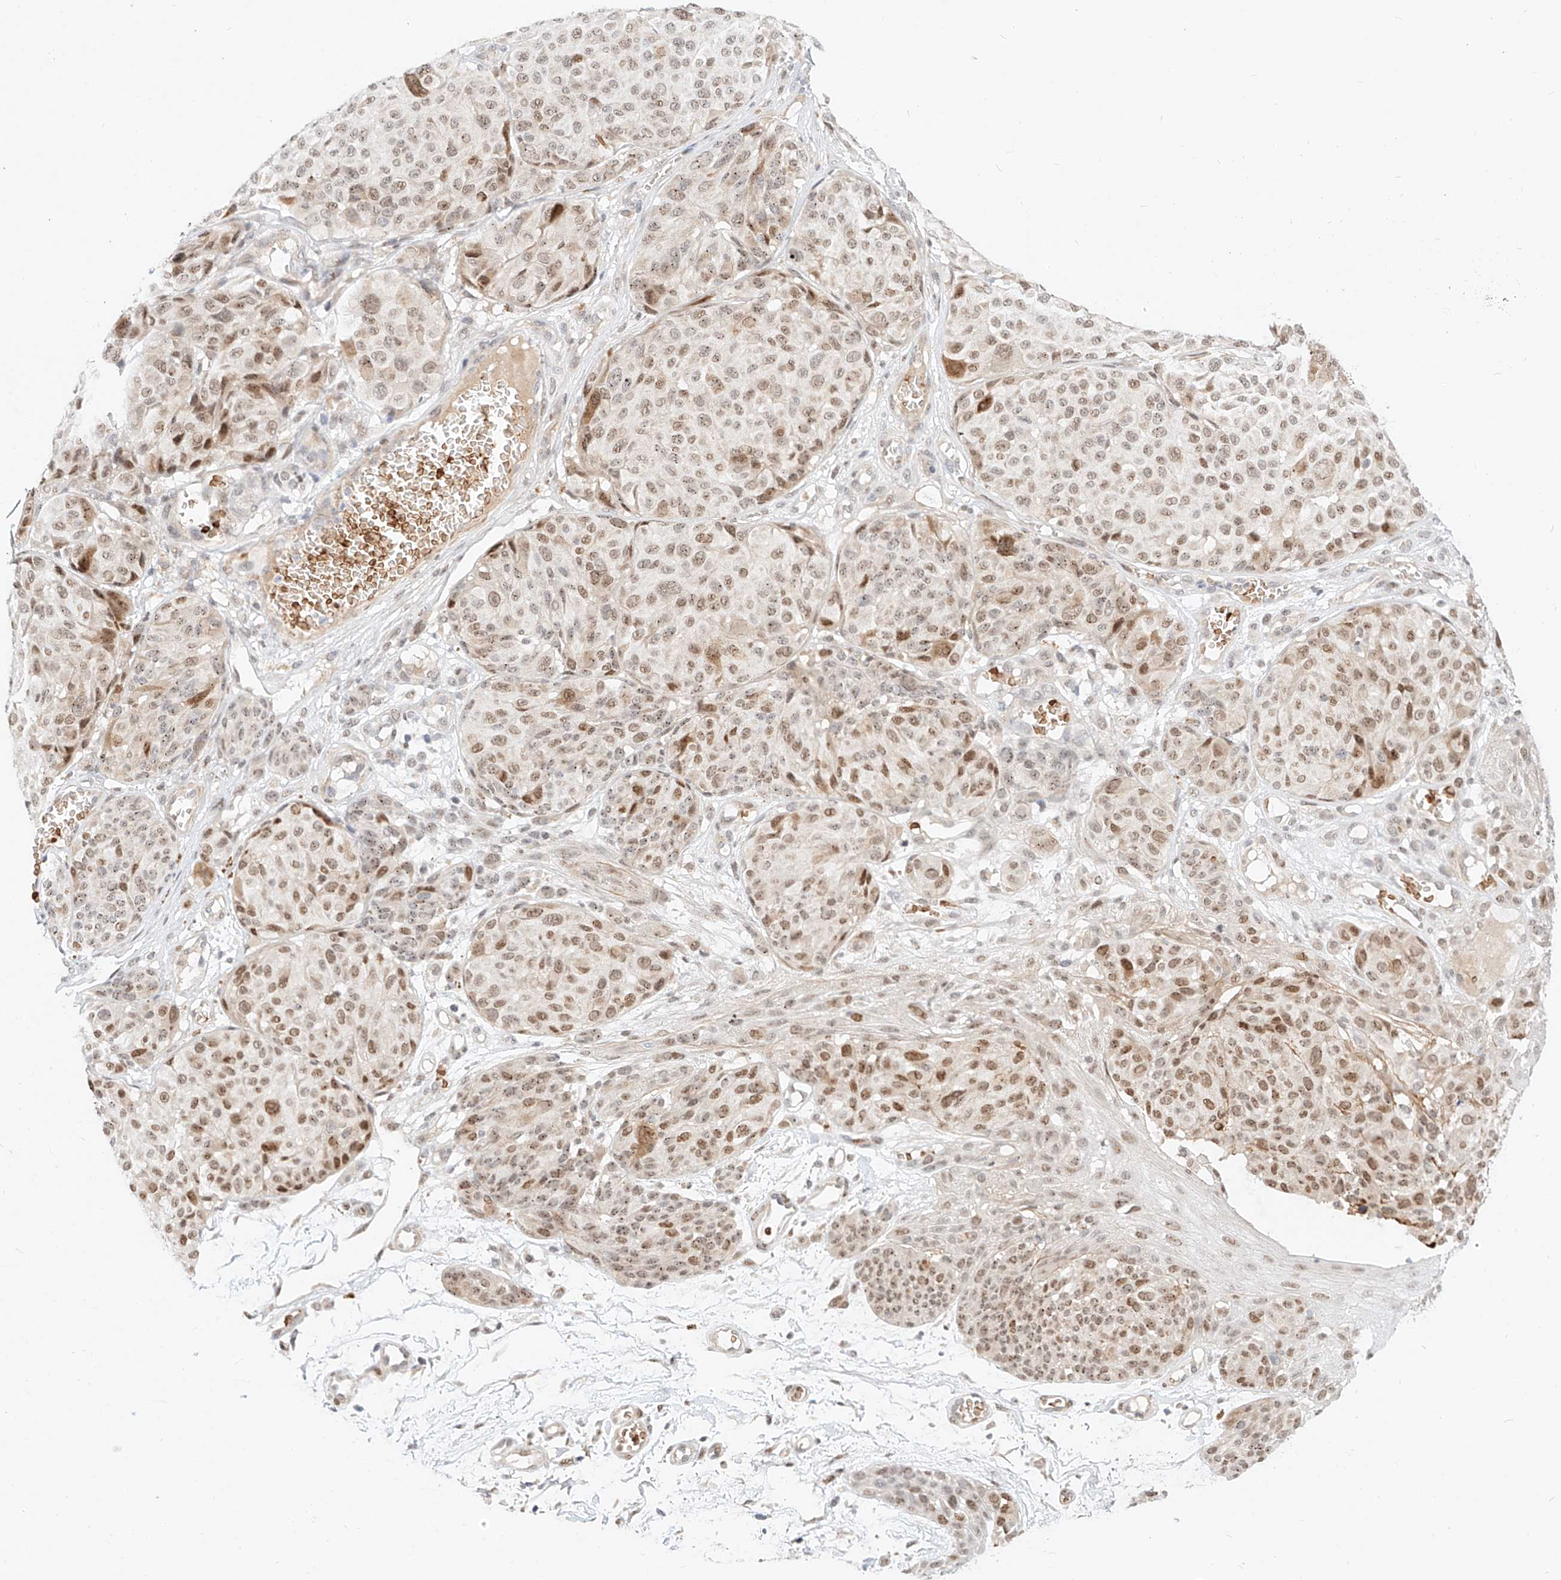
{"staining": {"intensity": "moderate", "quantity": ">75%", "location": "nuclear"}, "tissue": "melanoma", "cell_type": "Tumor cells", "image_type": "cancer", "snomed": [{"axis": "morphology", "description": "Malignant melanoma, NOS"}, {"axis": "topography", "description": "Skin"}], "caption": "IHC of melanoma shows medium levels of moderate nuclear expression in approximately >75% of tumor cells.", "gene": "CBX8", "patient": {"sex": "male", "age": 83}}